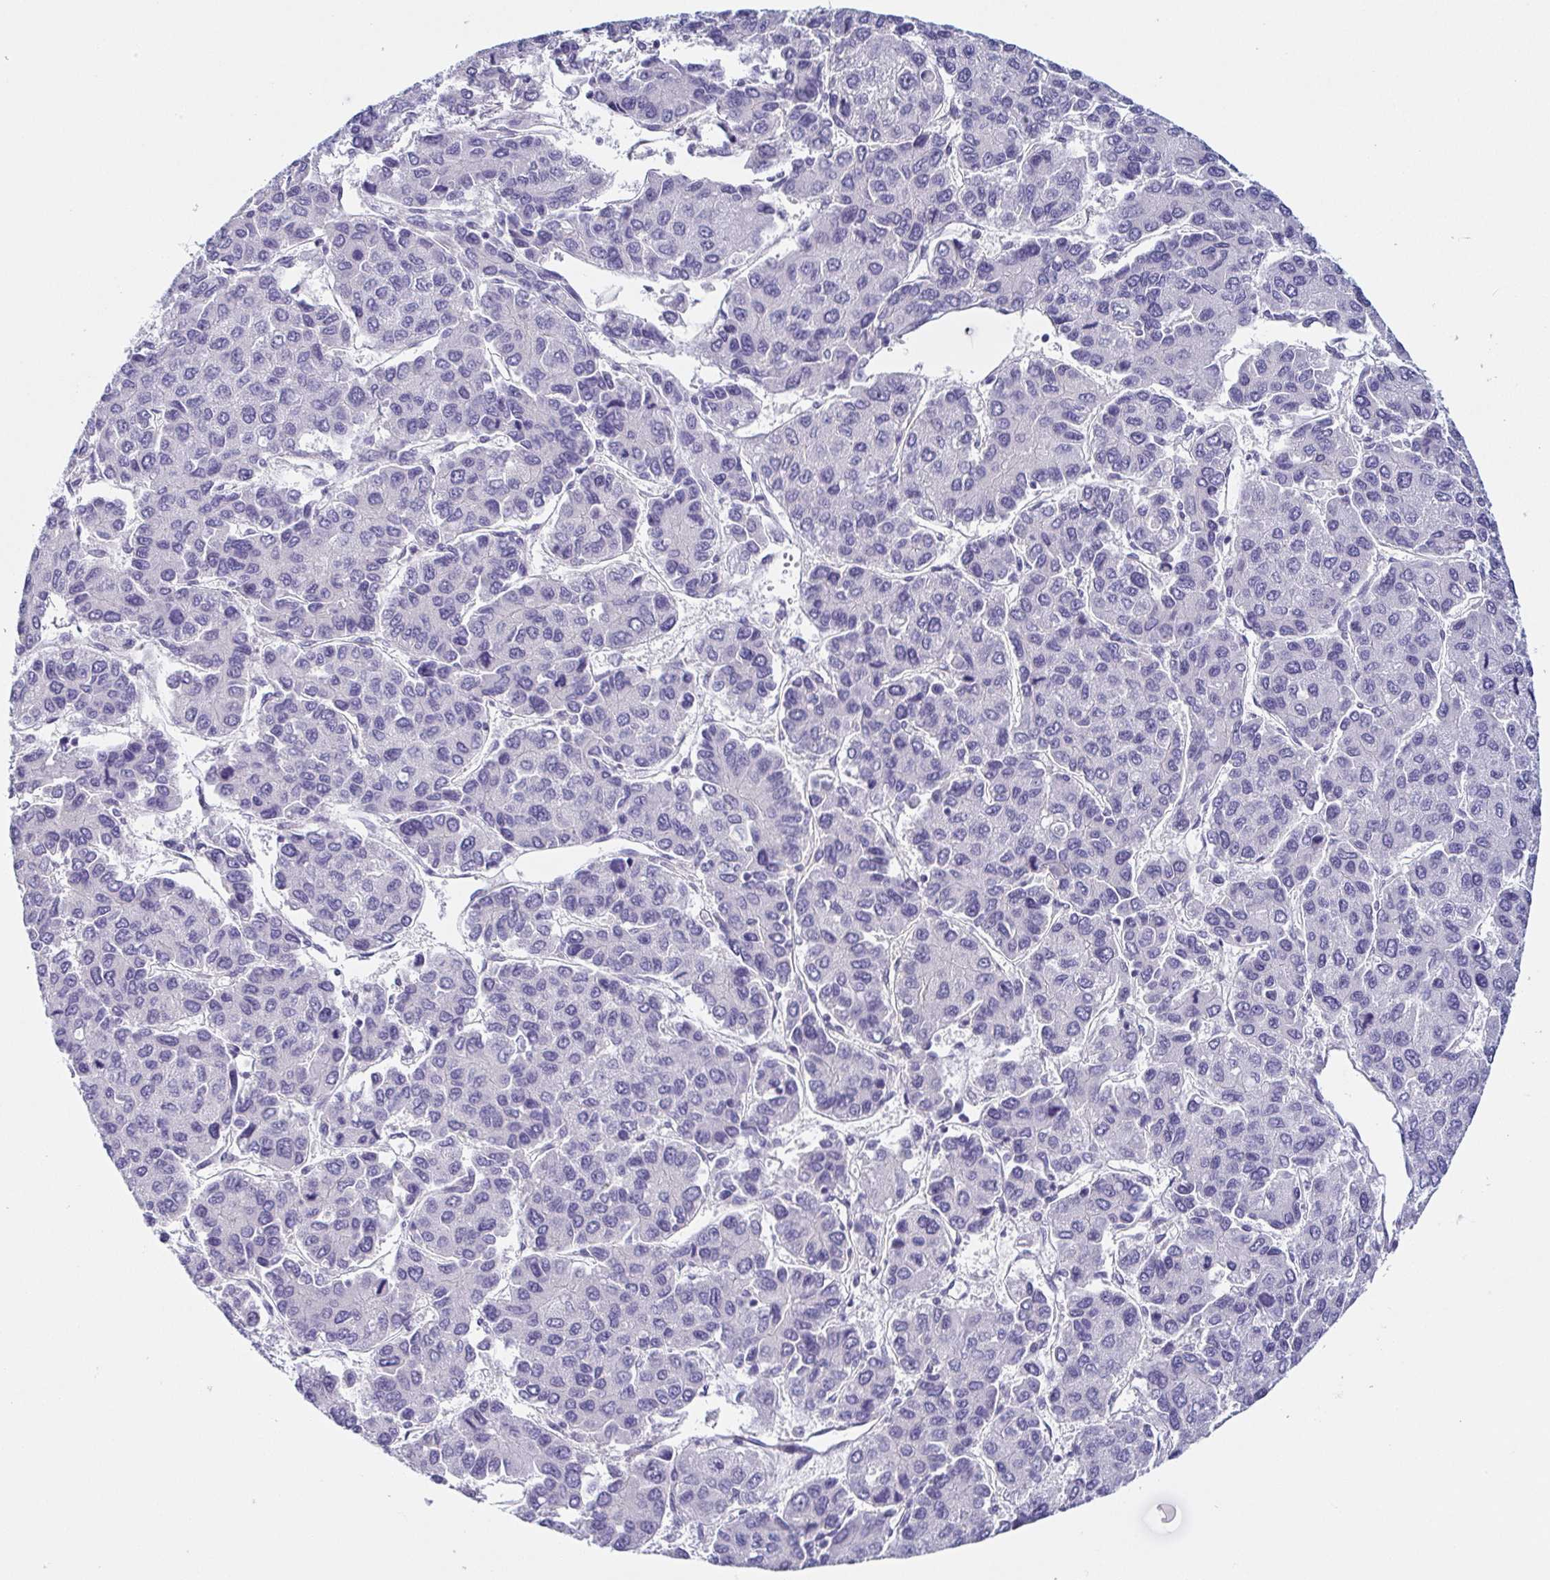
{"staining": {"intensity": "negative", "quantity": "none", "location": "none"}, "tissue": "liver cancer", "cell_type": "Tumor cells", "image_type": "cancer", "snomed": [{"axis": "morphology", "description": "Carcinoma, Hepatocellular, NOS"}, {"axis": "topography", "description": "Liver"}], "caption": "The micrograph reveals no significant positivity in tumor cells of liver cancer (hepatocellular carcinoma). (DAB (3,3'-diaminobenzidine) immunohistochemistry (IHC) with hematoxylin counter stain).", "gene": "COL17A1", "patient": {"sex": "female", "age": 66}}